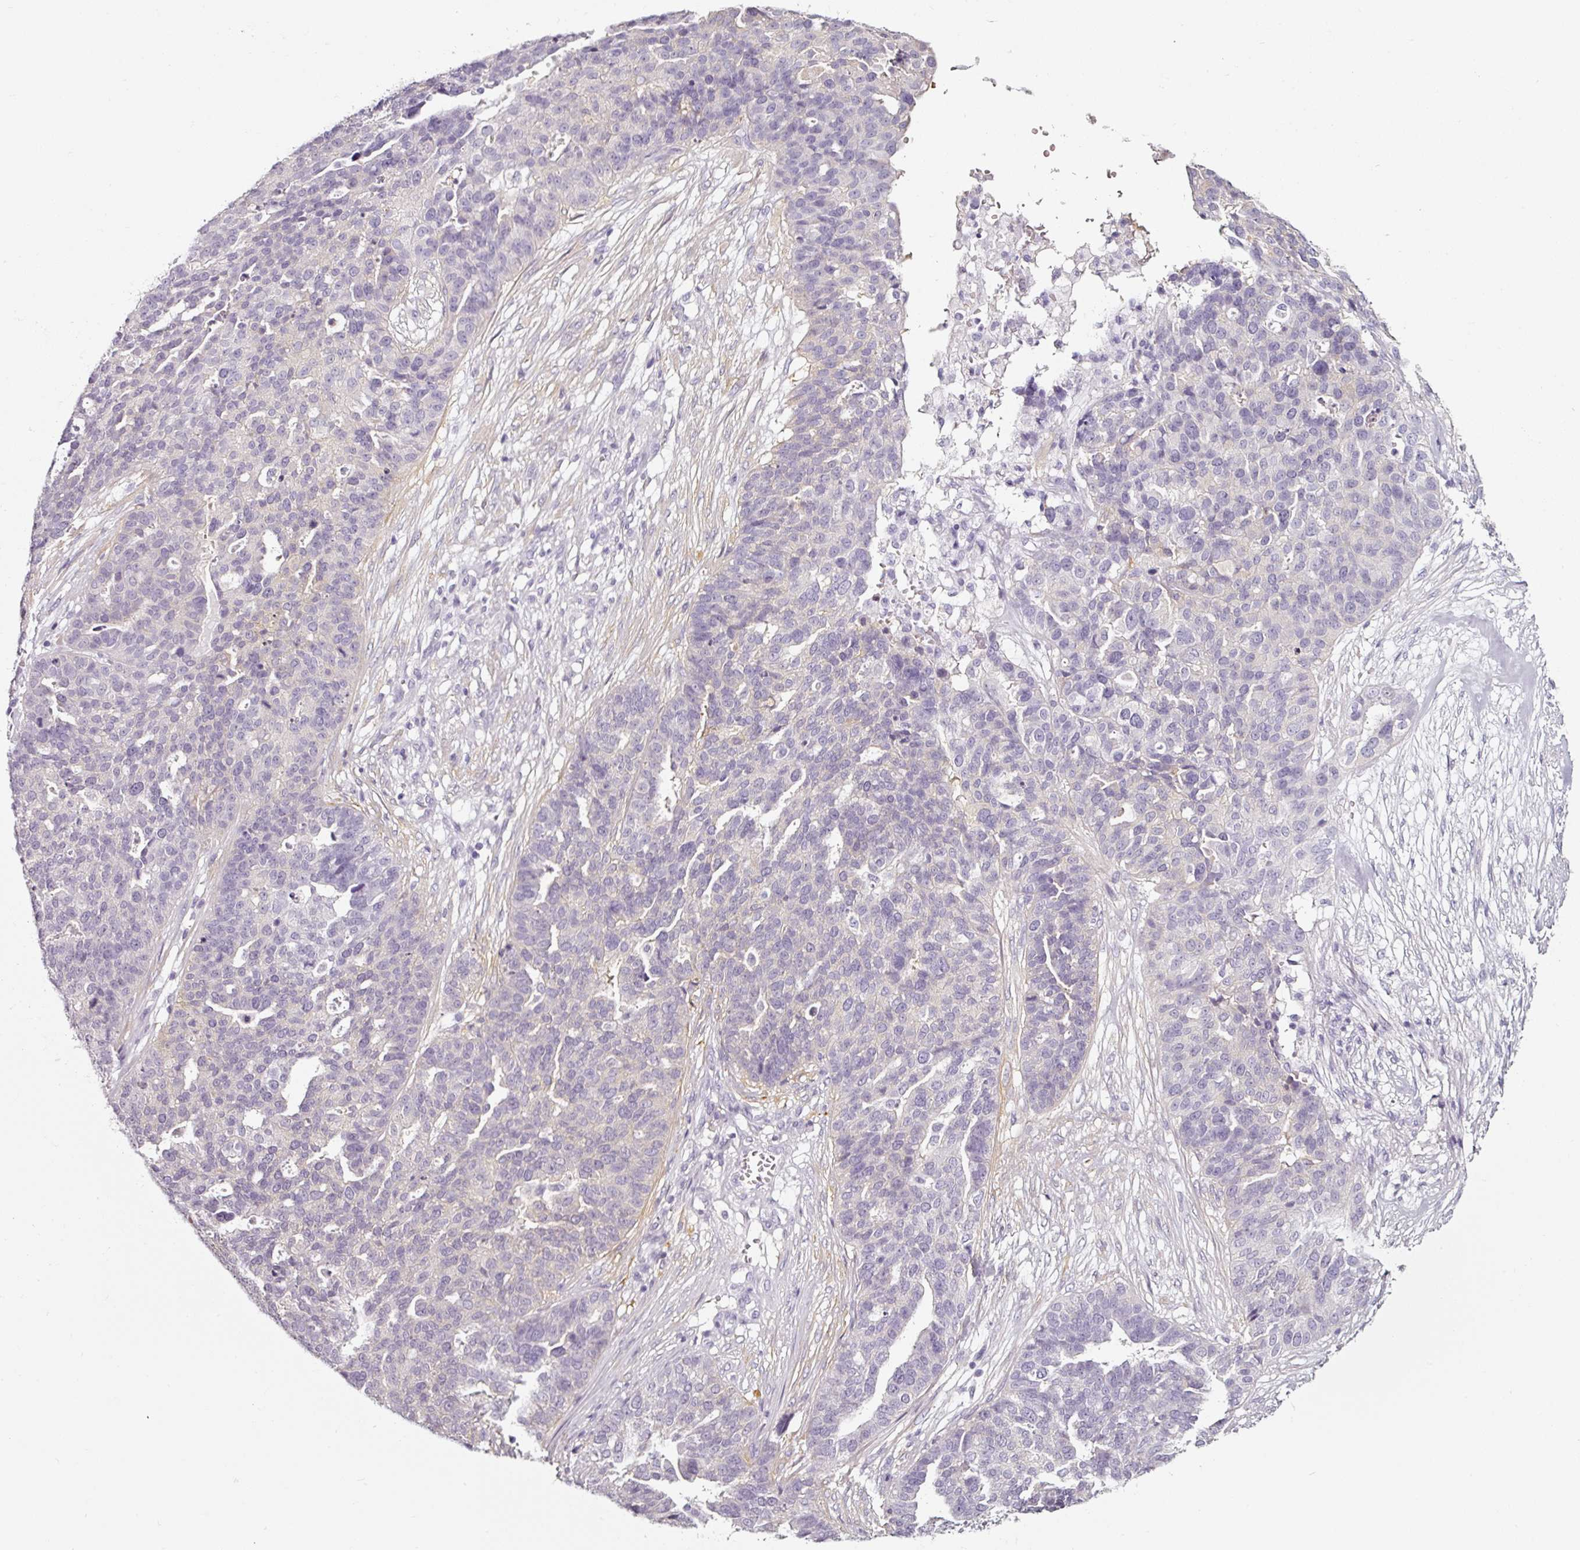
{"staining": {"intensity": "negative", "quantity": "none", "location": "none"}, "tissue": "ovarian cancer", "cell_type": "Tumor cells", "image_type": "cancer", "snomed": [{"axis": "morphology", "description": "Cystadenocarcinoma, serous, NOS"}, {"axis": "topography", "description": "Ovary"}], "caption": "High power microscopy image of an IHC photomicrograph of ovarian cancer (serous cystadenocarcinoma), revealing no significant expression in tumor cells. The staining was performed using DAB (3,3'-diaminobenzidine) to visualize the protein expression in brown, while the nuclei were stained in blue with hematoxylin (Magnification: 20x).", "gene": "CAP2", "patient": {"sex": "female", "age": 59}}